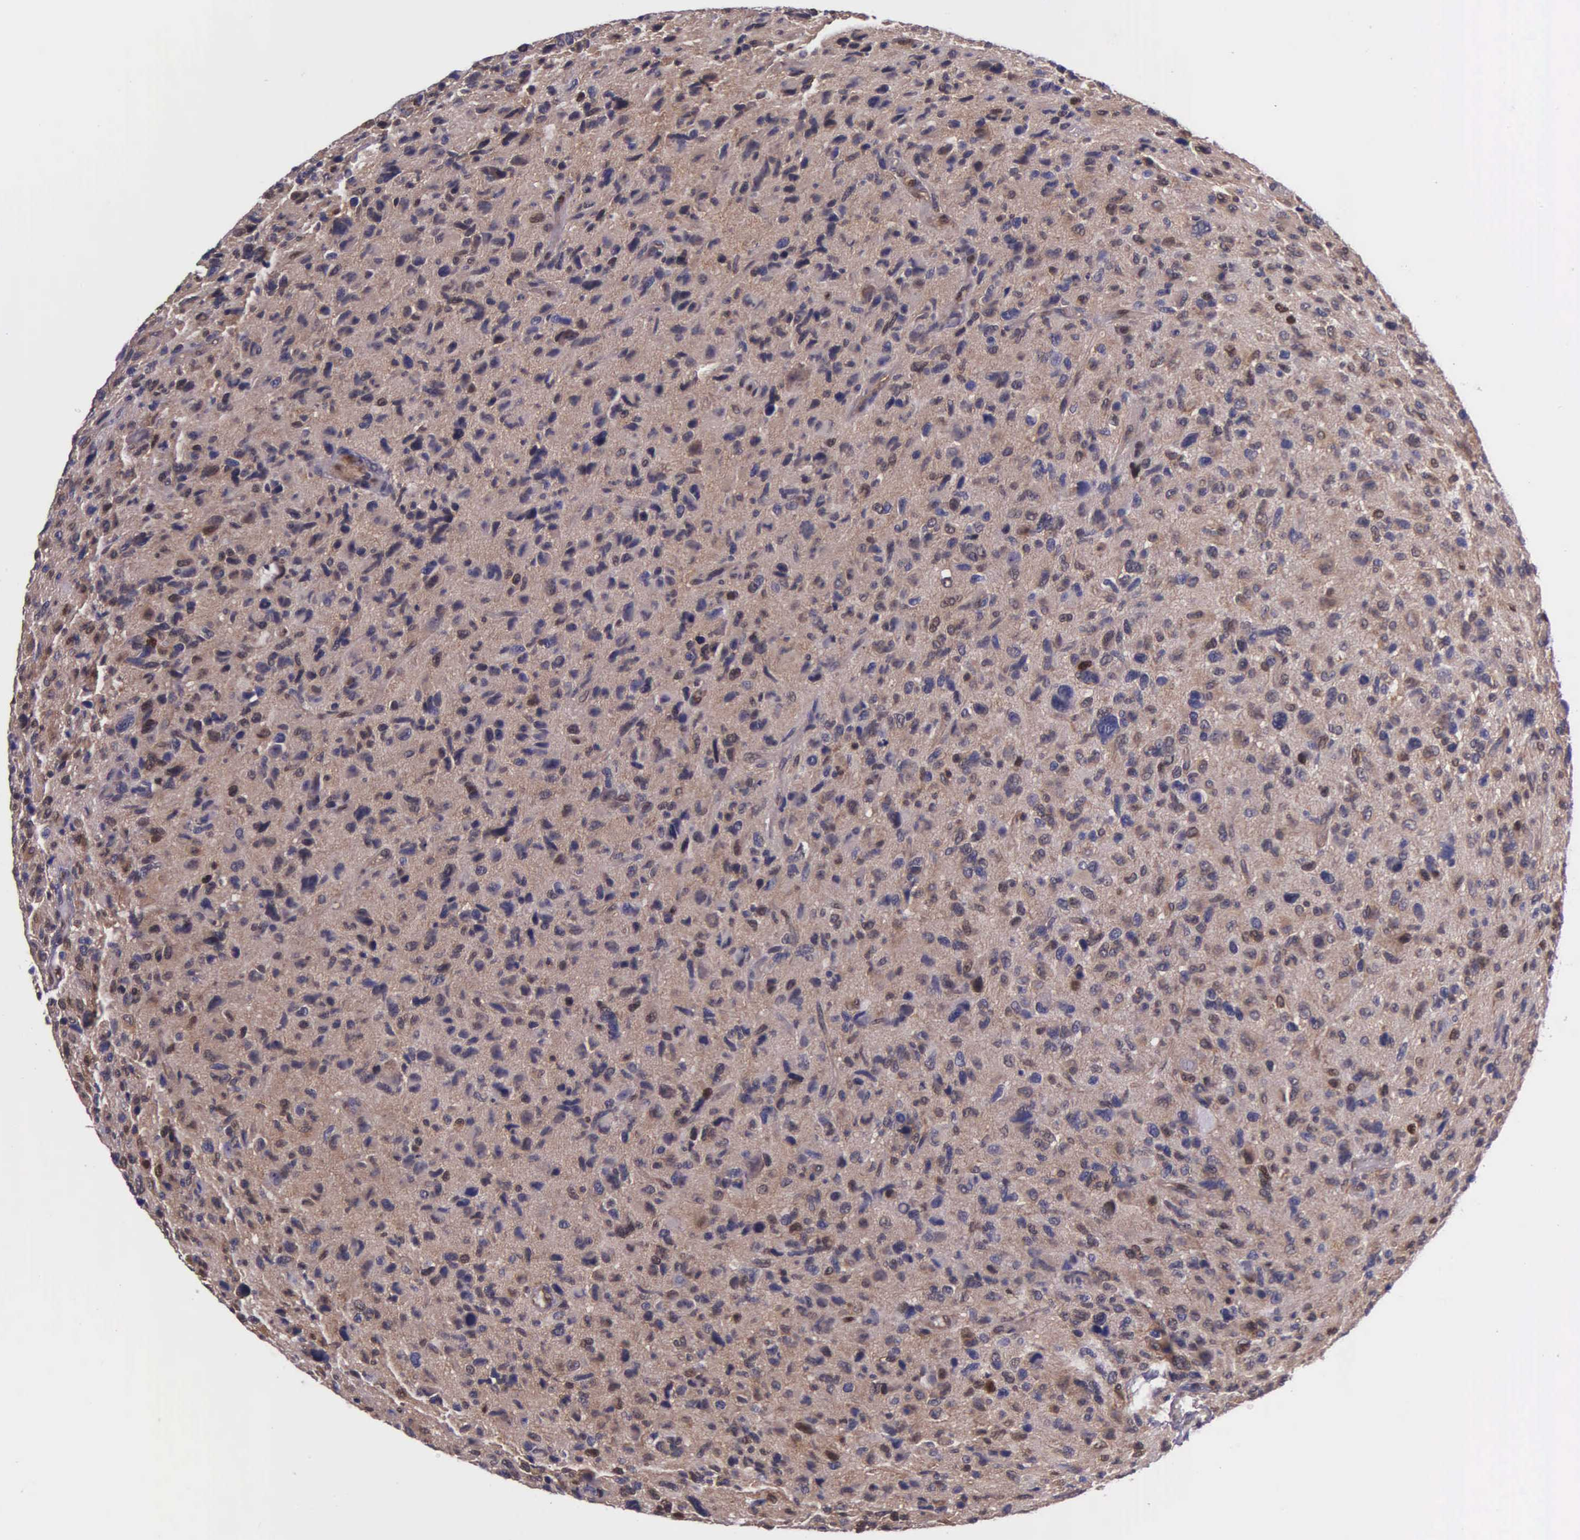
{"staining": {"intensity": "weak", "quantity": ">75%", "location": "cytoplasmic/membranous"}, "tissue": "glioma", "cell_type": "Tumor cells", "image_type": "cancer", "snomed": [{"axis": "morphology", "description": "Glioma, malignant, High grade"}, {"axis": "topography", "description": "Brain"}], "caption": "Immunohistochemical staining of human glioma demonstrates weak cytoplasmic/membranous protein expression in about >75% of tumor cells. Nuclei are stained in blue.", "gene": "GMPR2", "patient": {"sex": "female", "age": 60}}